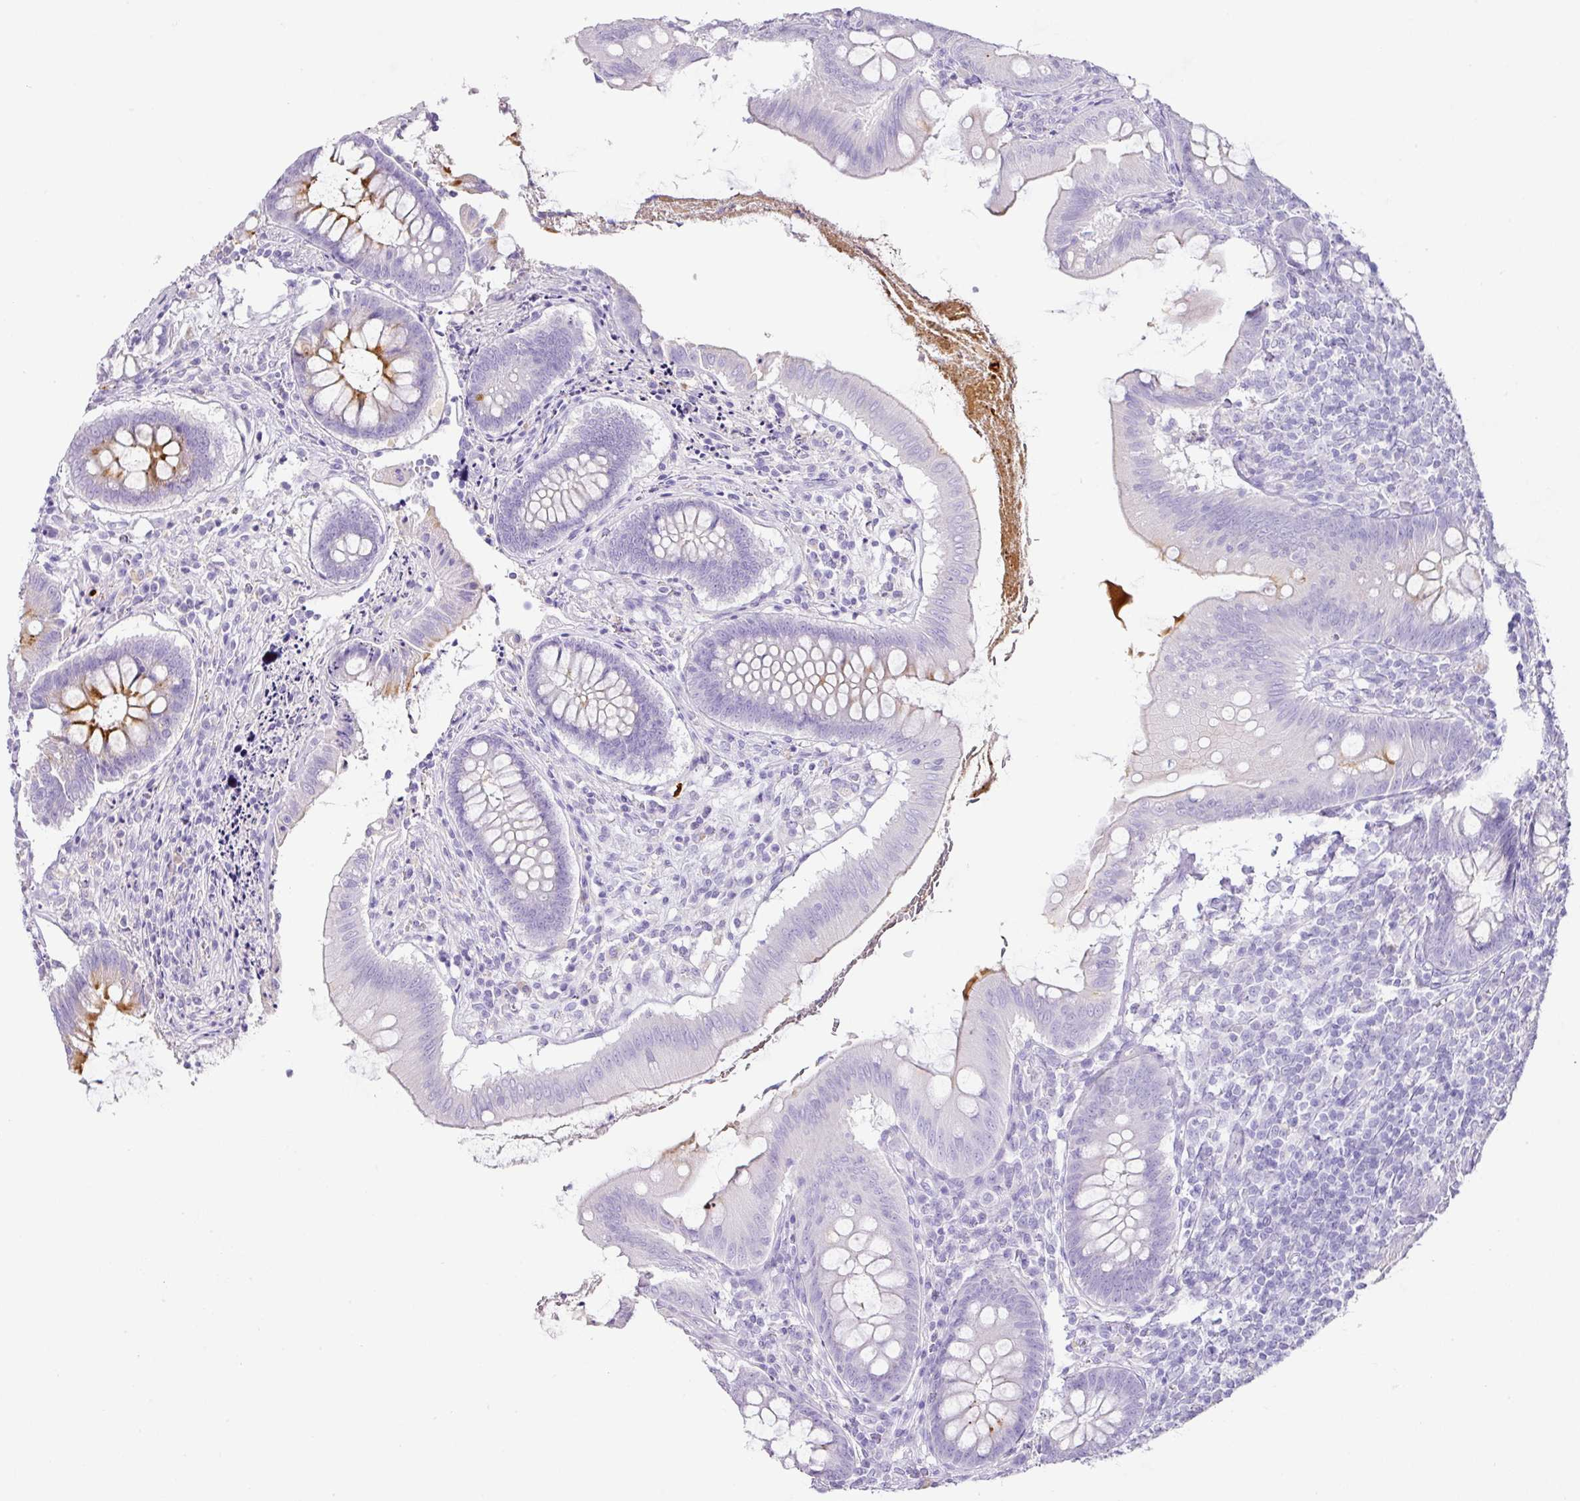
{"staining": {"intensity": "moderate", "quantity": "<25%", "location": "cytoplasmic/membranous"}, "tissue": "appendix", "cell_type": "Glandular cells", "image_type": "normal", "snomed": [{"axis": "morphology", "description": "Normal tissue, NOS"}, {"axis": "topography", "description": "Appendix"}], "caption": "Moderate cytoplasmic/membranous staining for a protein is appreciated in approximately <25% of glandular cells of benign appendix using immunohistochemistry.", "gene": "TARM1", "patient": {"sex": "female", "age": 51}}